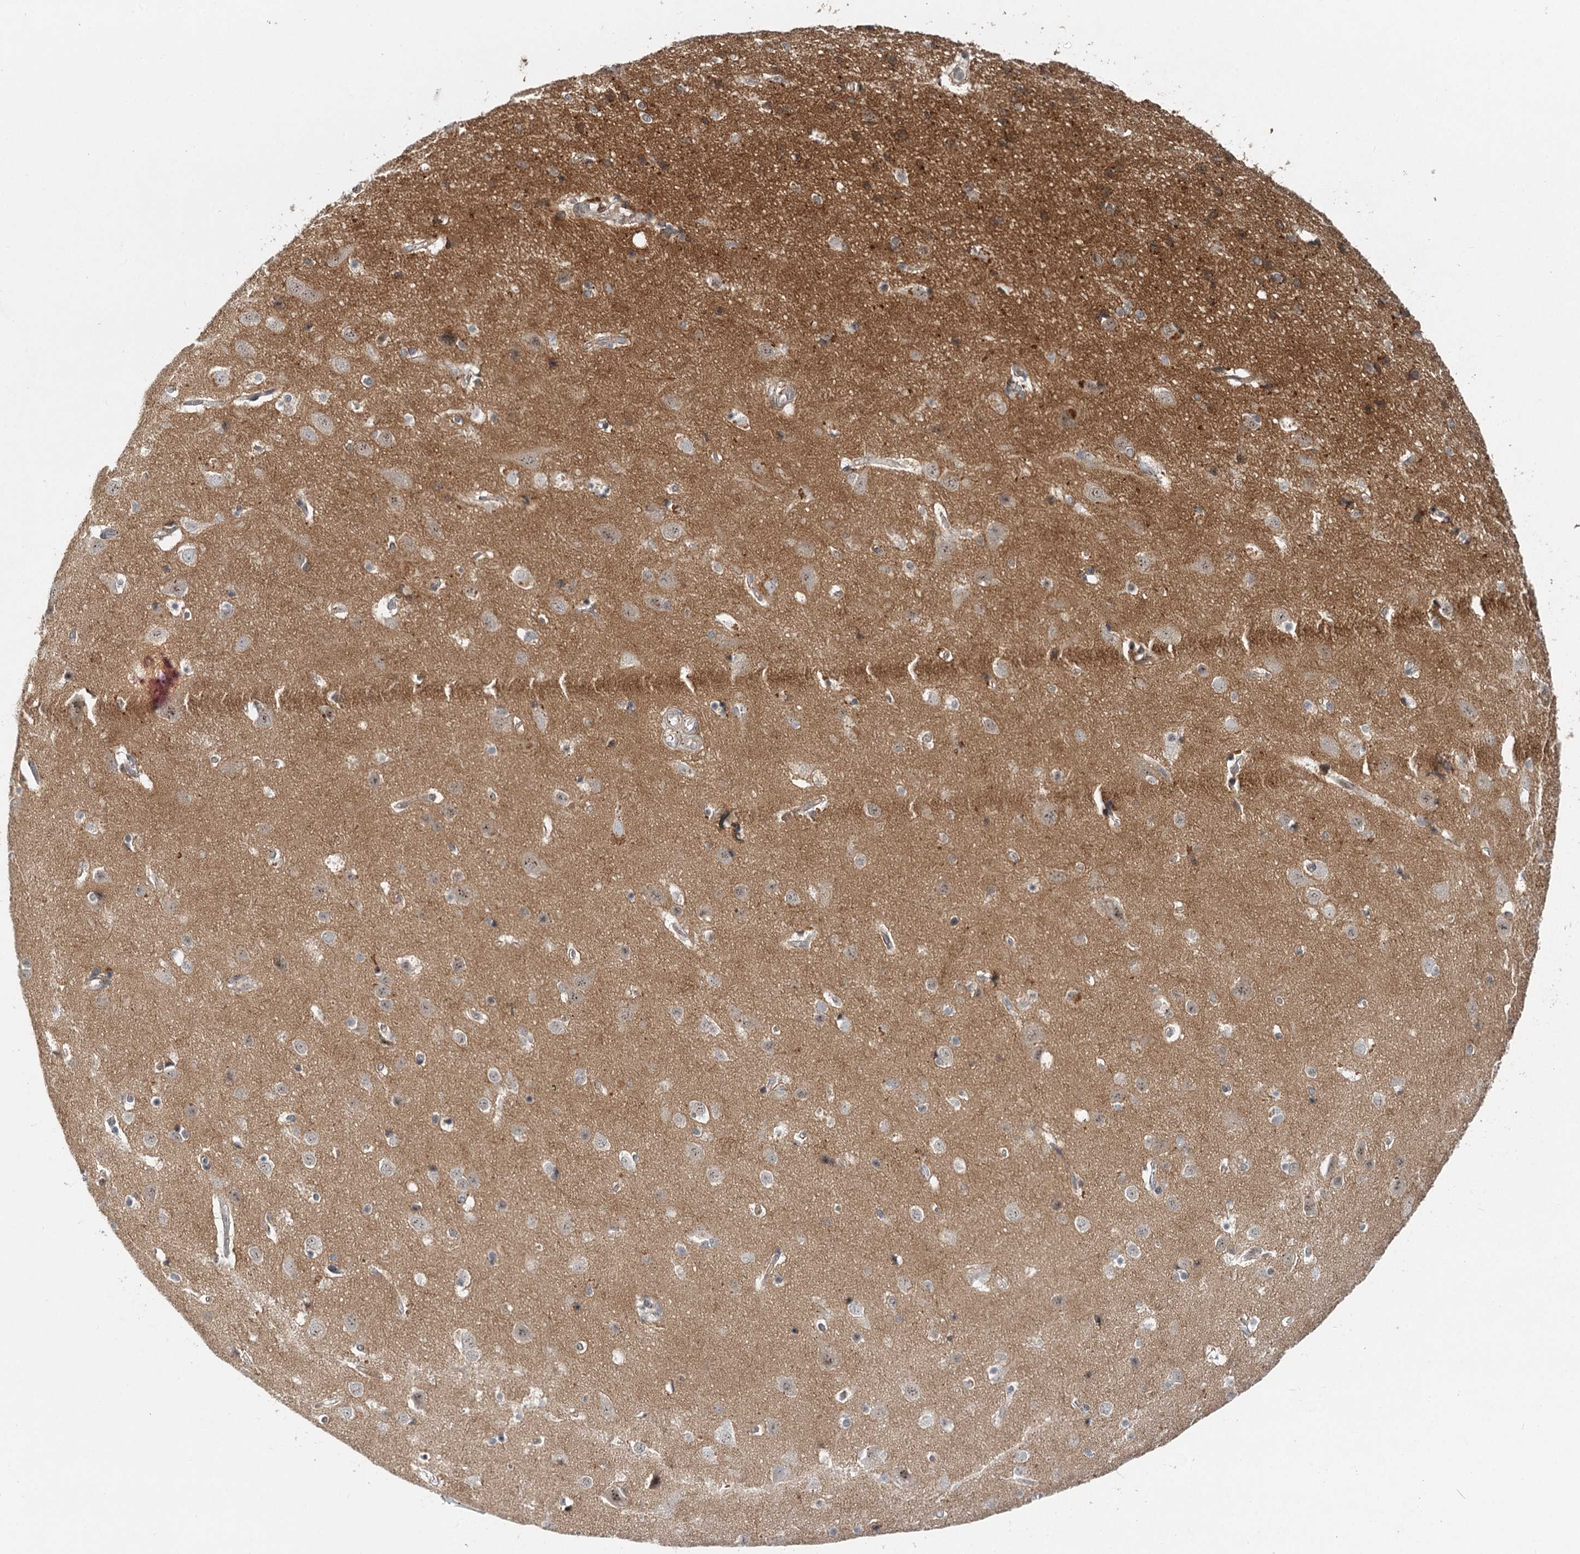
{"staining": {"intensity": "weak", "quantity": ">75%", "location": "cytoplasmic/membranous"}, "tissue": "cerebral cortex", "cell_type": "Endothelial cells", "image_type": "normal", "snomed": [{"axis": "morphology", "description": "Normal tissue, NOS"}, {"axis": "topography", "description": "Cerebral cortex"}], "caption": "DAB (3,3'-diaminobenzidine) immunohistochemical staining of unremarkable cerebral cortex demonstrates weak cytoplasmic/membranous protein expression in approximately >75% of endothelial cells. The protein of interest is shown in brown color, while the nuclei are stained blue.", "gene": "CDC42SE2", "patient": {"sex": "male", "age": 54}}